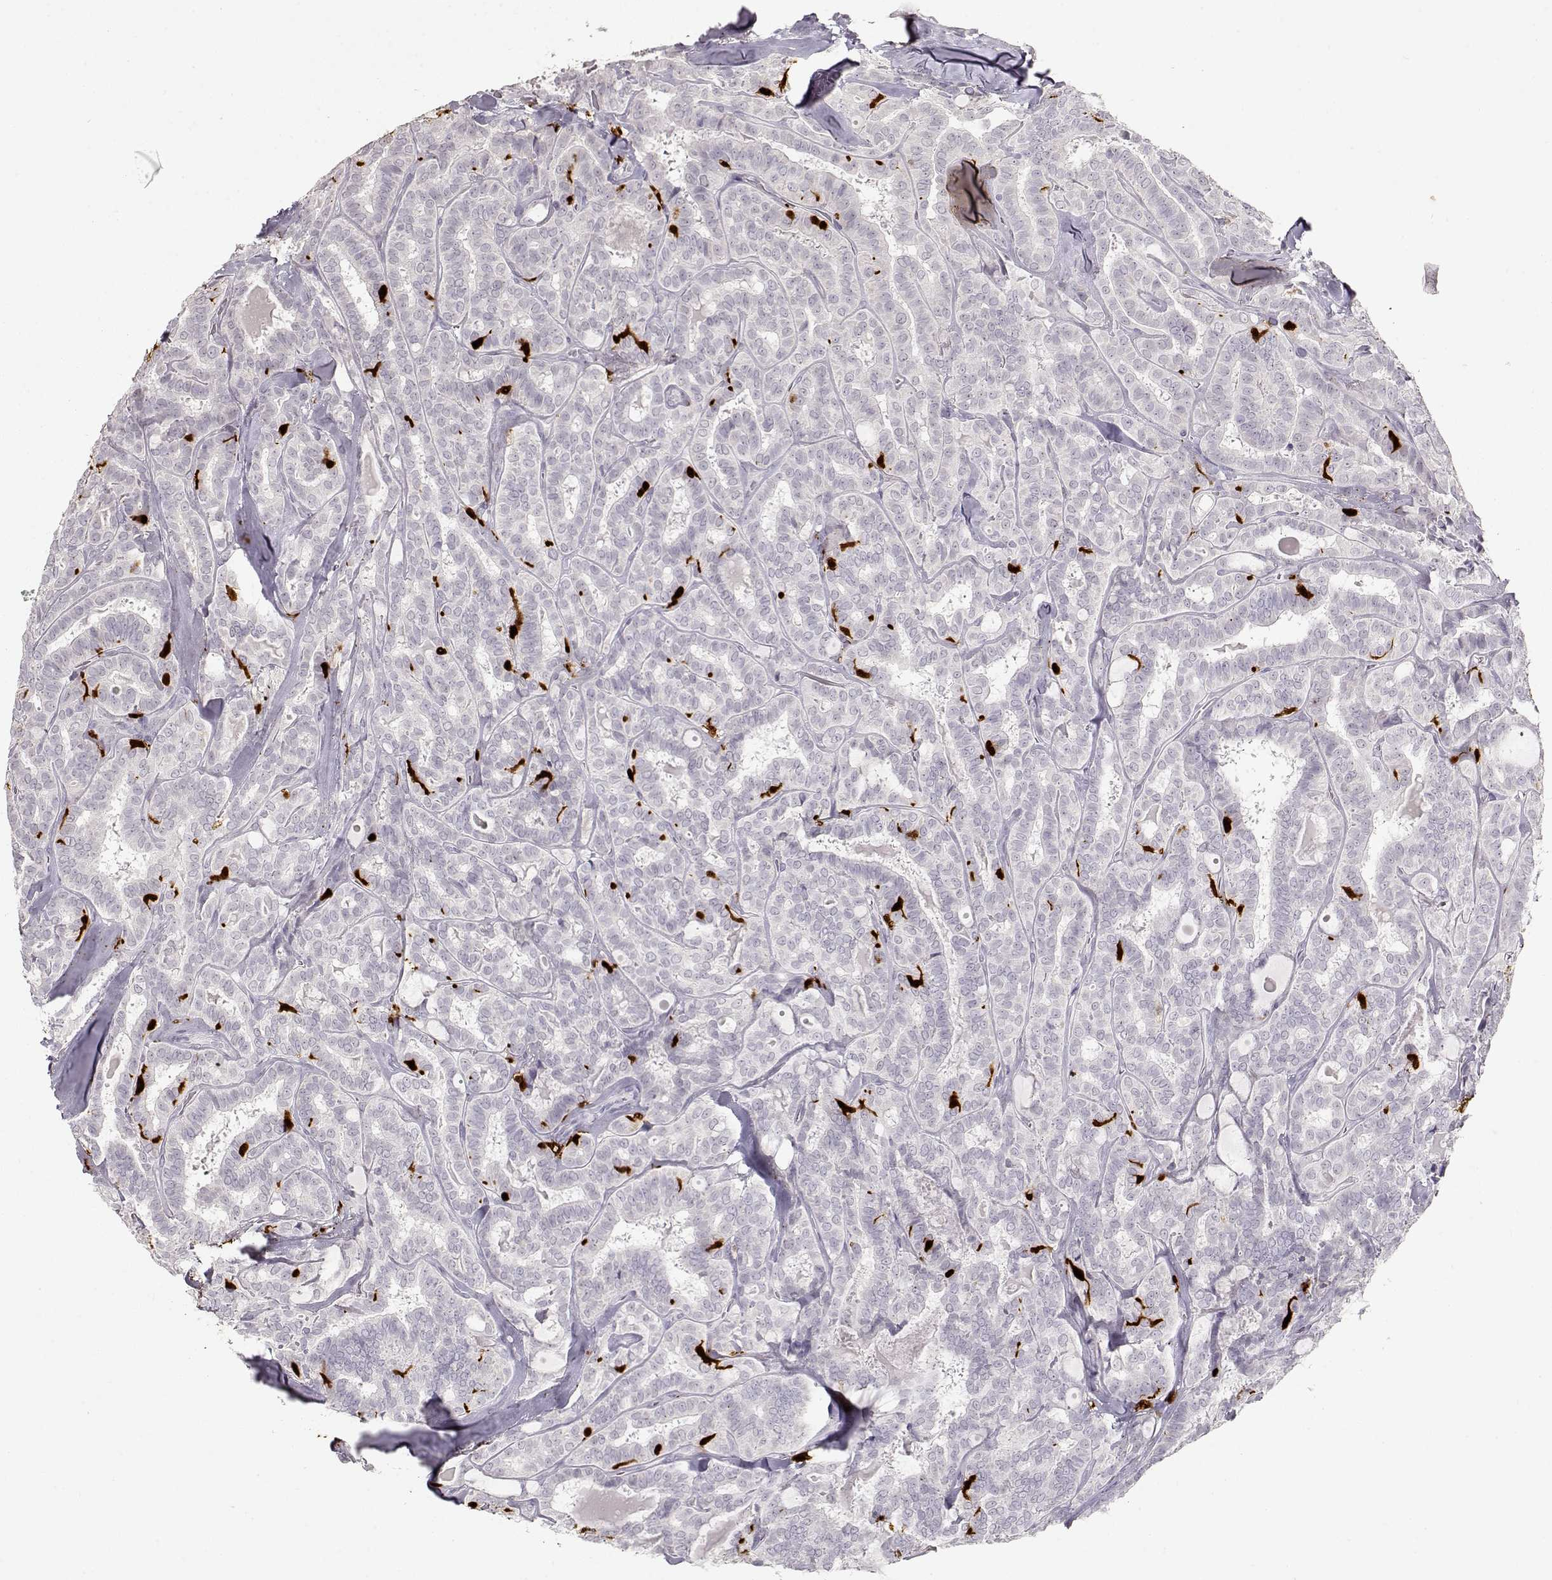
{"staining": {"intensity": "negative", "quantity": "none", "location": "none"}, "tissue": "thyroid cancer", "cell_type": "Tumor cells", "image_type": "cancer", "snomed": [{"axis": "morphology", "description": "Papillary adenocarcinoma, NOS"}, {"axis": "topography", "description": "Thyroid gland"}], "caption": "The image reveals no staining of tumor cells in thyroid cancer.", "gene": "S100B", "patient": {"sex": "female", "age": 39}}